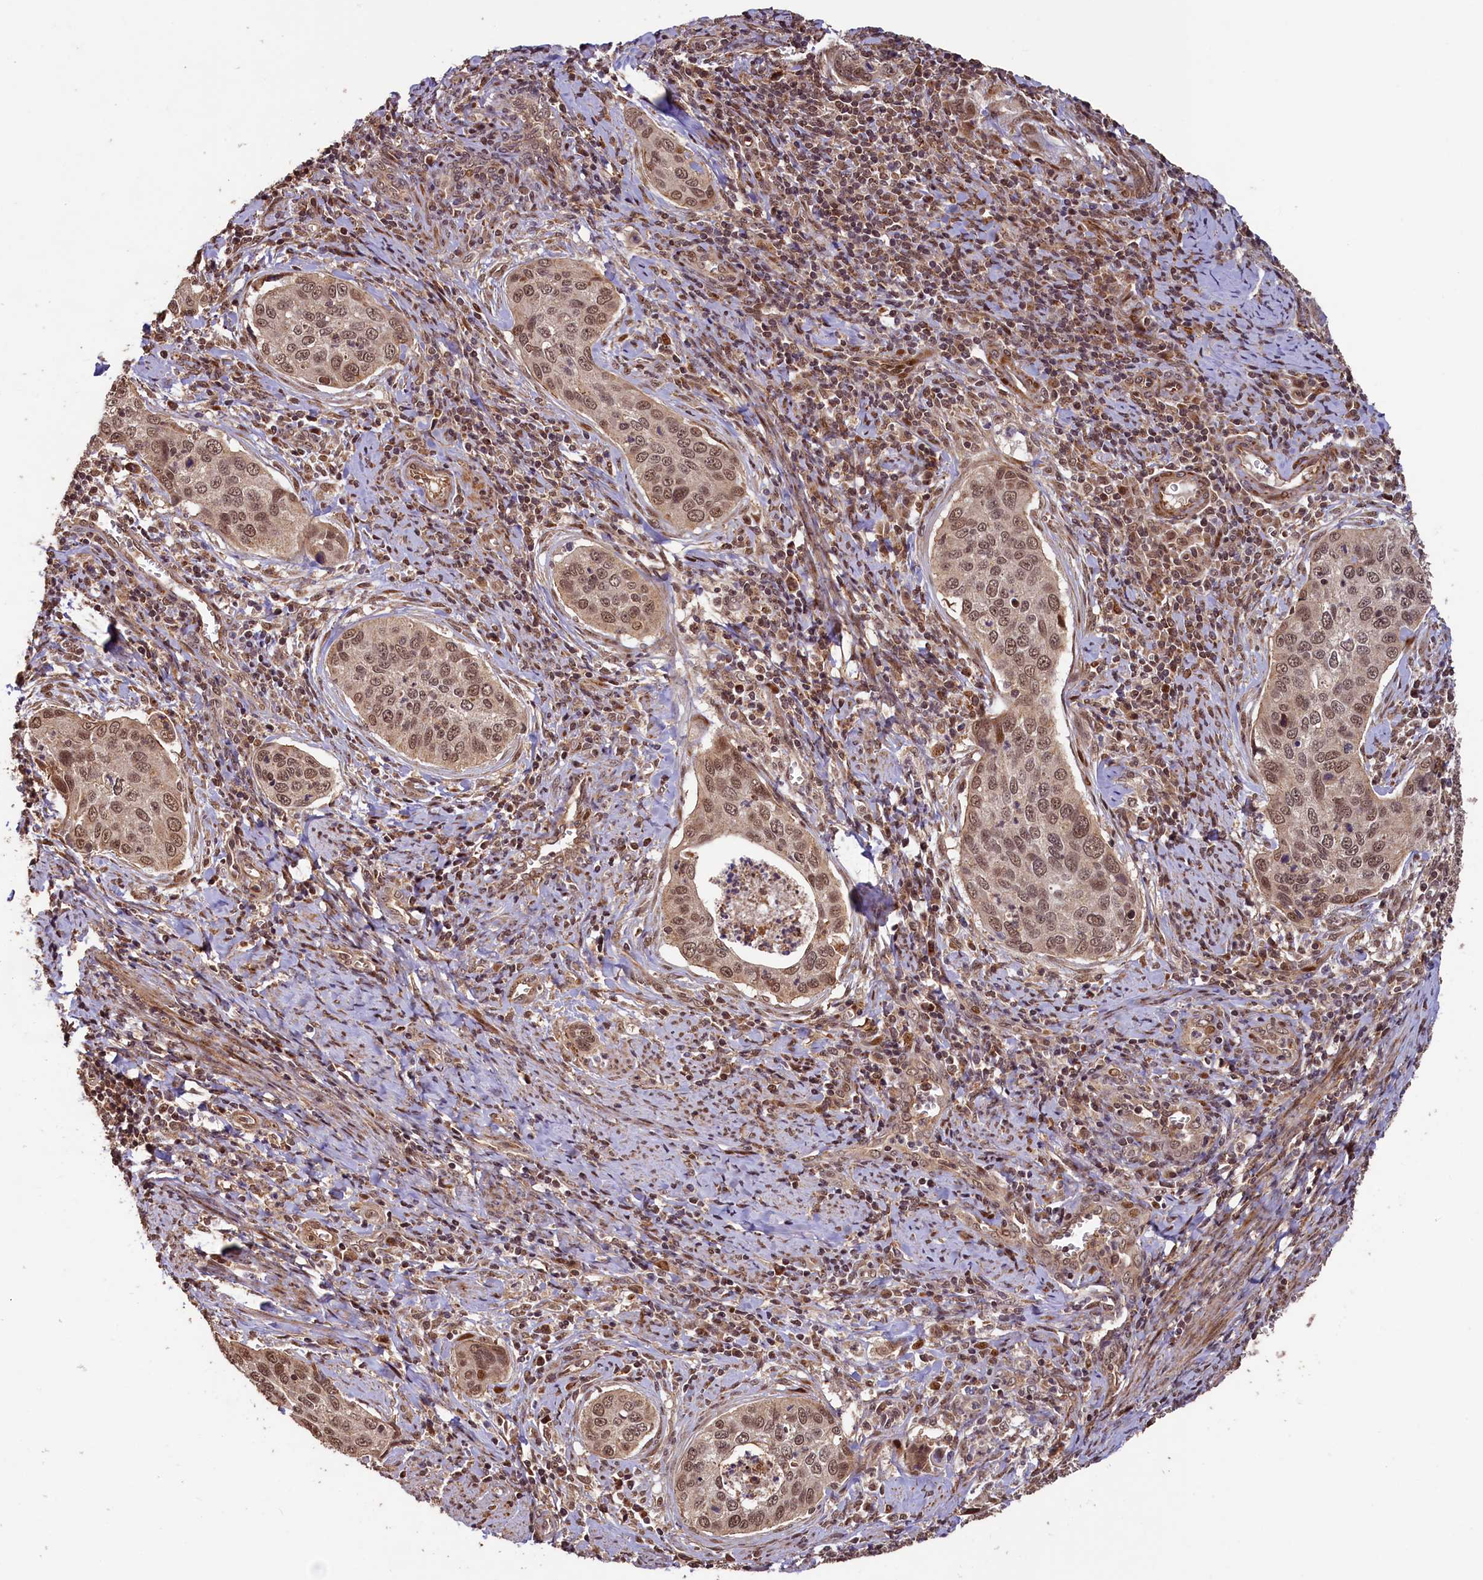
{"staining": {"intensity": "moderate", "quantity": ">75%", "location": "nuclear"}, "tissue": "cervical cancer", "cell_type": "Tumor cells", "image_type": "cancer", "snomed": [{"axis": "morphology", "description": "Squamous cell carcinoma, NOS"}, {"axis": "topography", "description": "Cervix"}], "caption": "Protein staining displays moderate nuclear staining in about >75% of tumor cells in cervical cancer.", "gene": "SHPRH", "patient": {"sex": "female", "age": 53}}